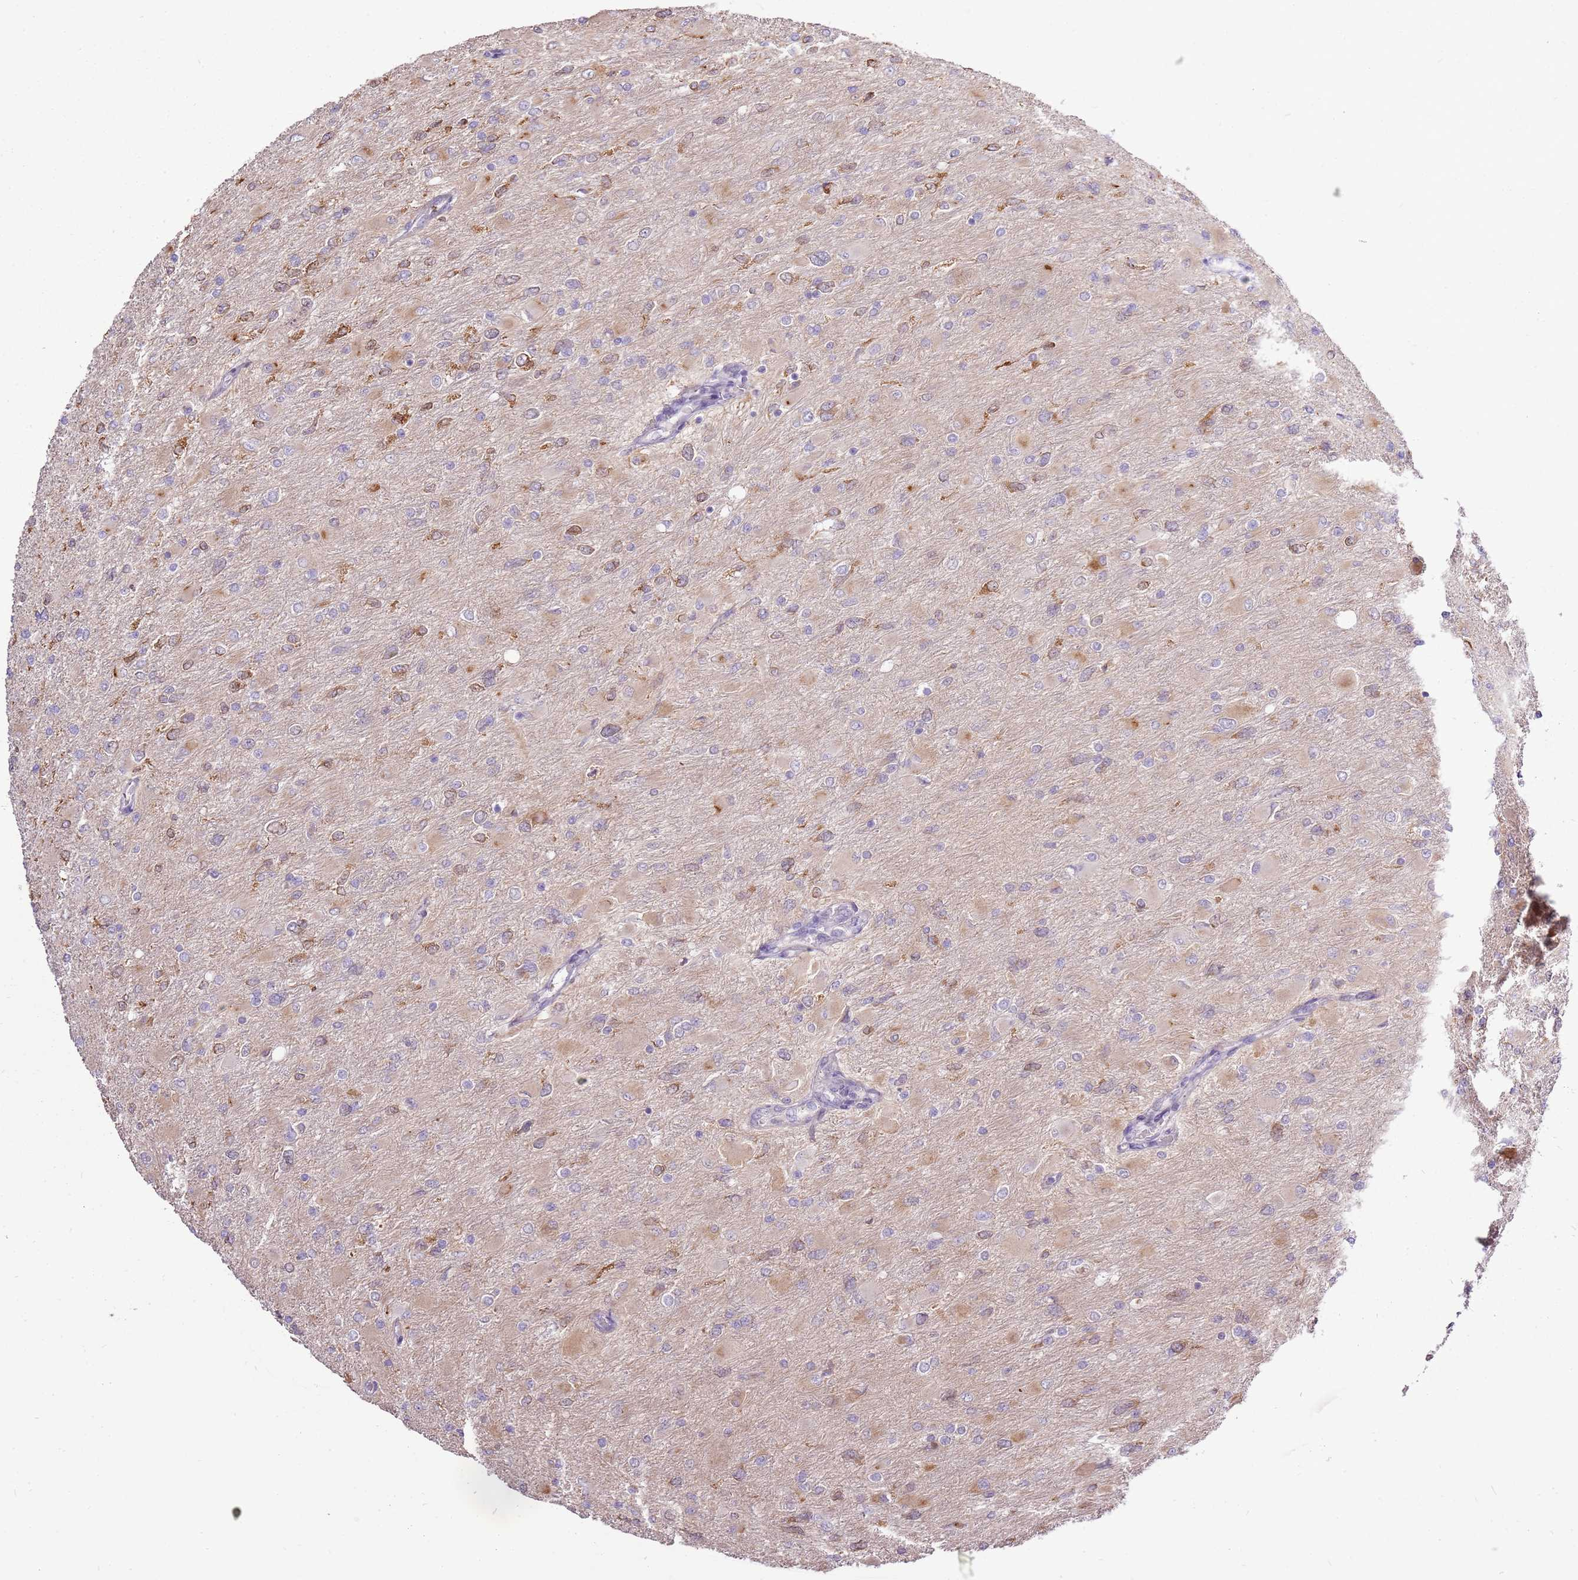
{"staining": {"intensity": "moderate", "quantity": "<25%", "location": "cytoplasmic/membranous"}, "tissue": "glioma", "cell_type": "Tumor cells", "image_type": "cancer", "snomed": [{"axis": "morphology", "description": "Glioma, malignant, High grade"}, {"axis": "topography", "description": "Cerebral cortex"}], "caption": "Immunohistochemical staining of human glioma exhibits moderate cytoplasmic/membranous protein staining in about <25% of tumor cells. The protein is shown in brown color, while the nuclei are stained blue.", "gene": "UGGT2", "patient": {"sex": "female", "age": 36}}